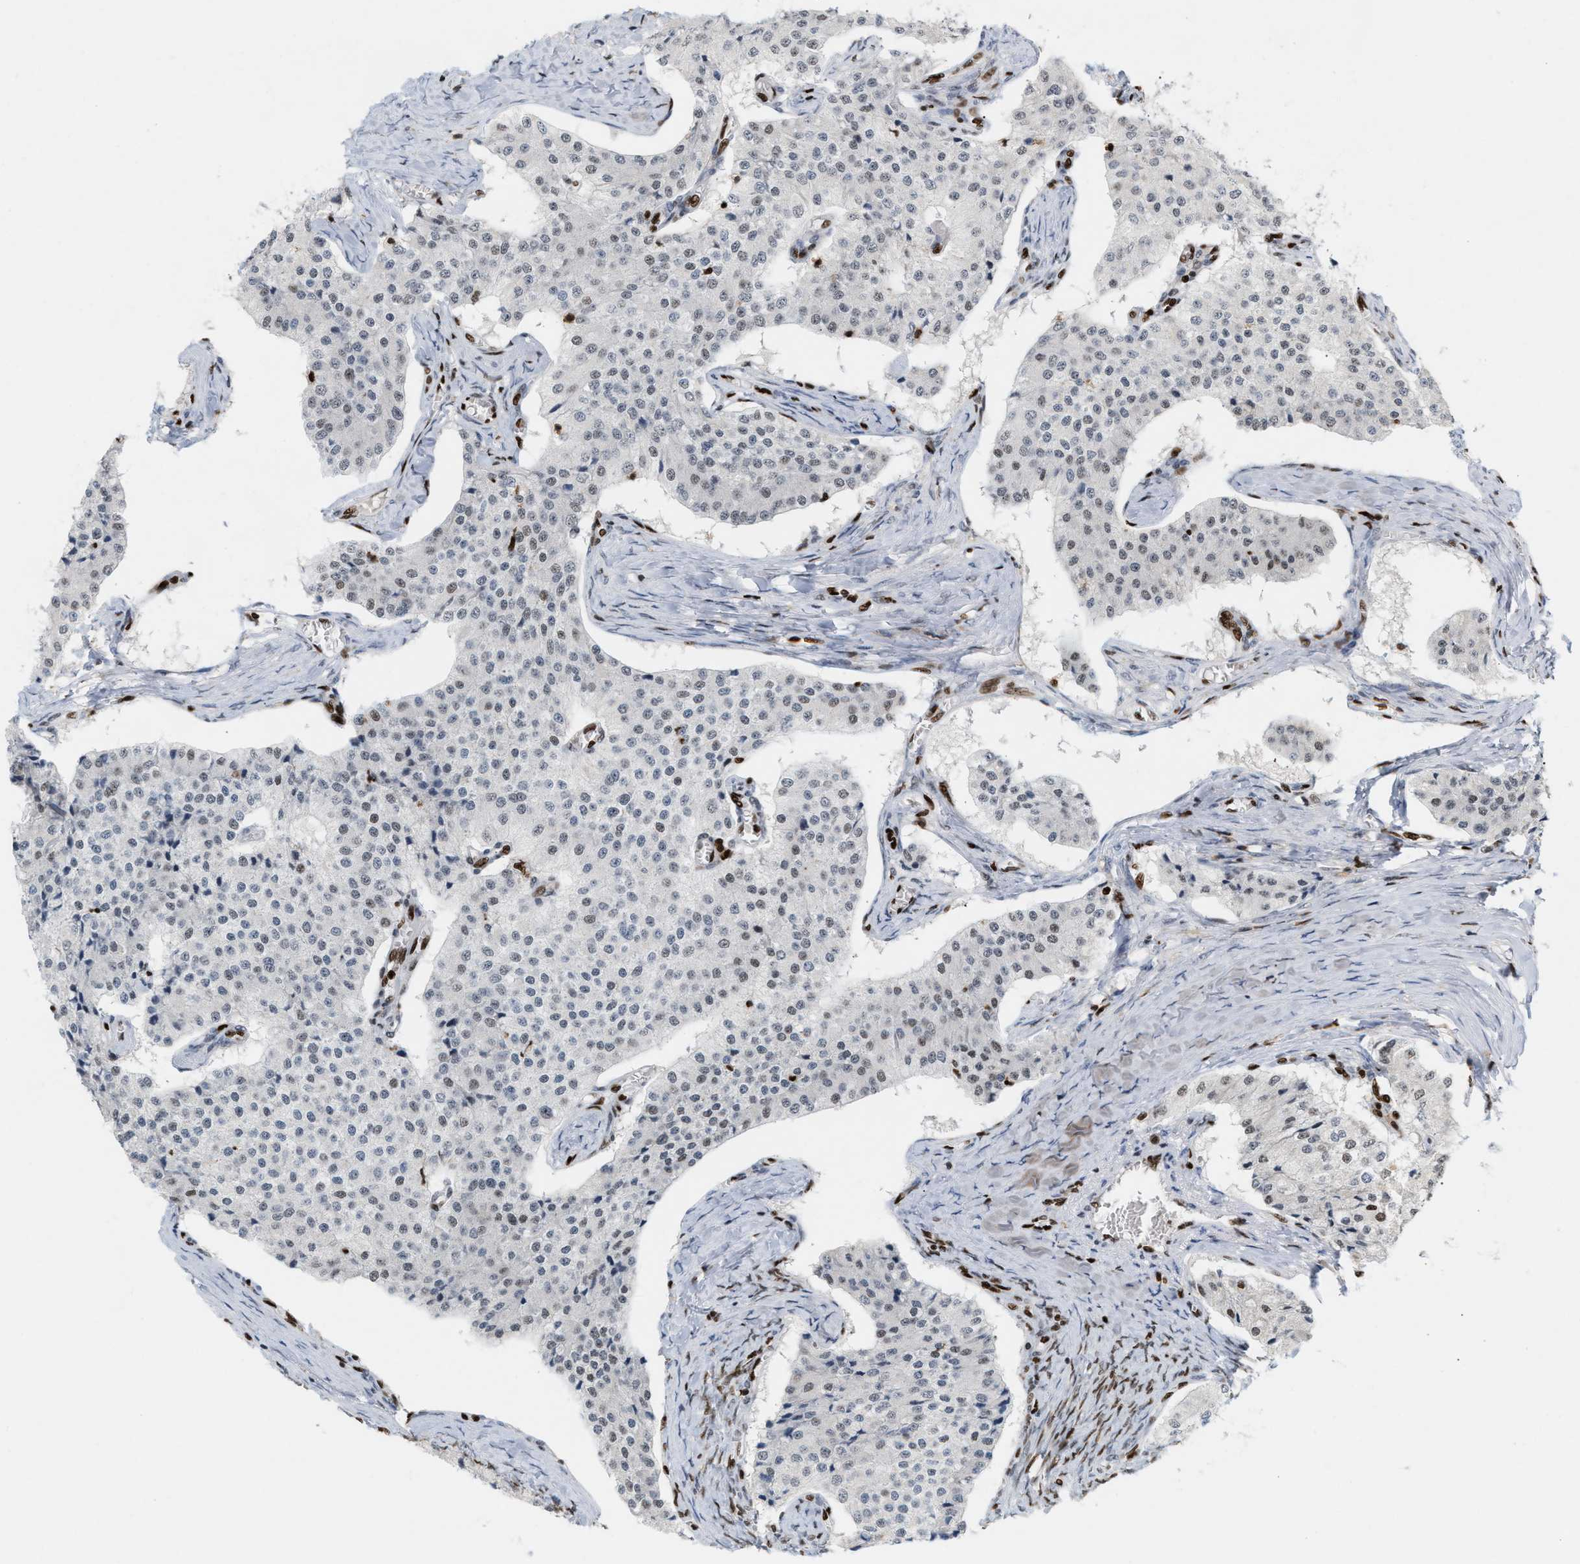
{"staining": {"intensity": "weak", "quantity": "<25%", "location": "nuclear"}, "tissue": "carcinoid", "cell_type": "Tumor cells", "image_type": "cancer", "snomed": [{"axis": "morphology", "description": "Carcinoid, malignant, NOS"}, {"axis": "topography", "description": "Colon"}], "caption": "High power microscopy histopathology image of an immunohistochemistry (IHC) micrograph of carcinoid (malignant), revealing no significant expression in tumor cells. The staining was performed using DAB (3,3'-diaminobenzidine) to visualize the protein expression in brown, while the nuclei were stained in blue with hematoxylin (Magnification: 20x).", "gene": "RNASEK-C17orf49", "patient": {"sex": "female", "age": 52}}